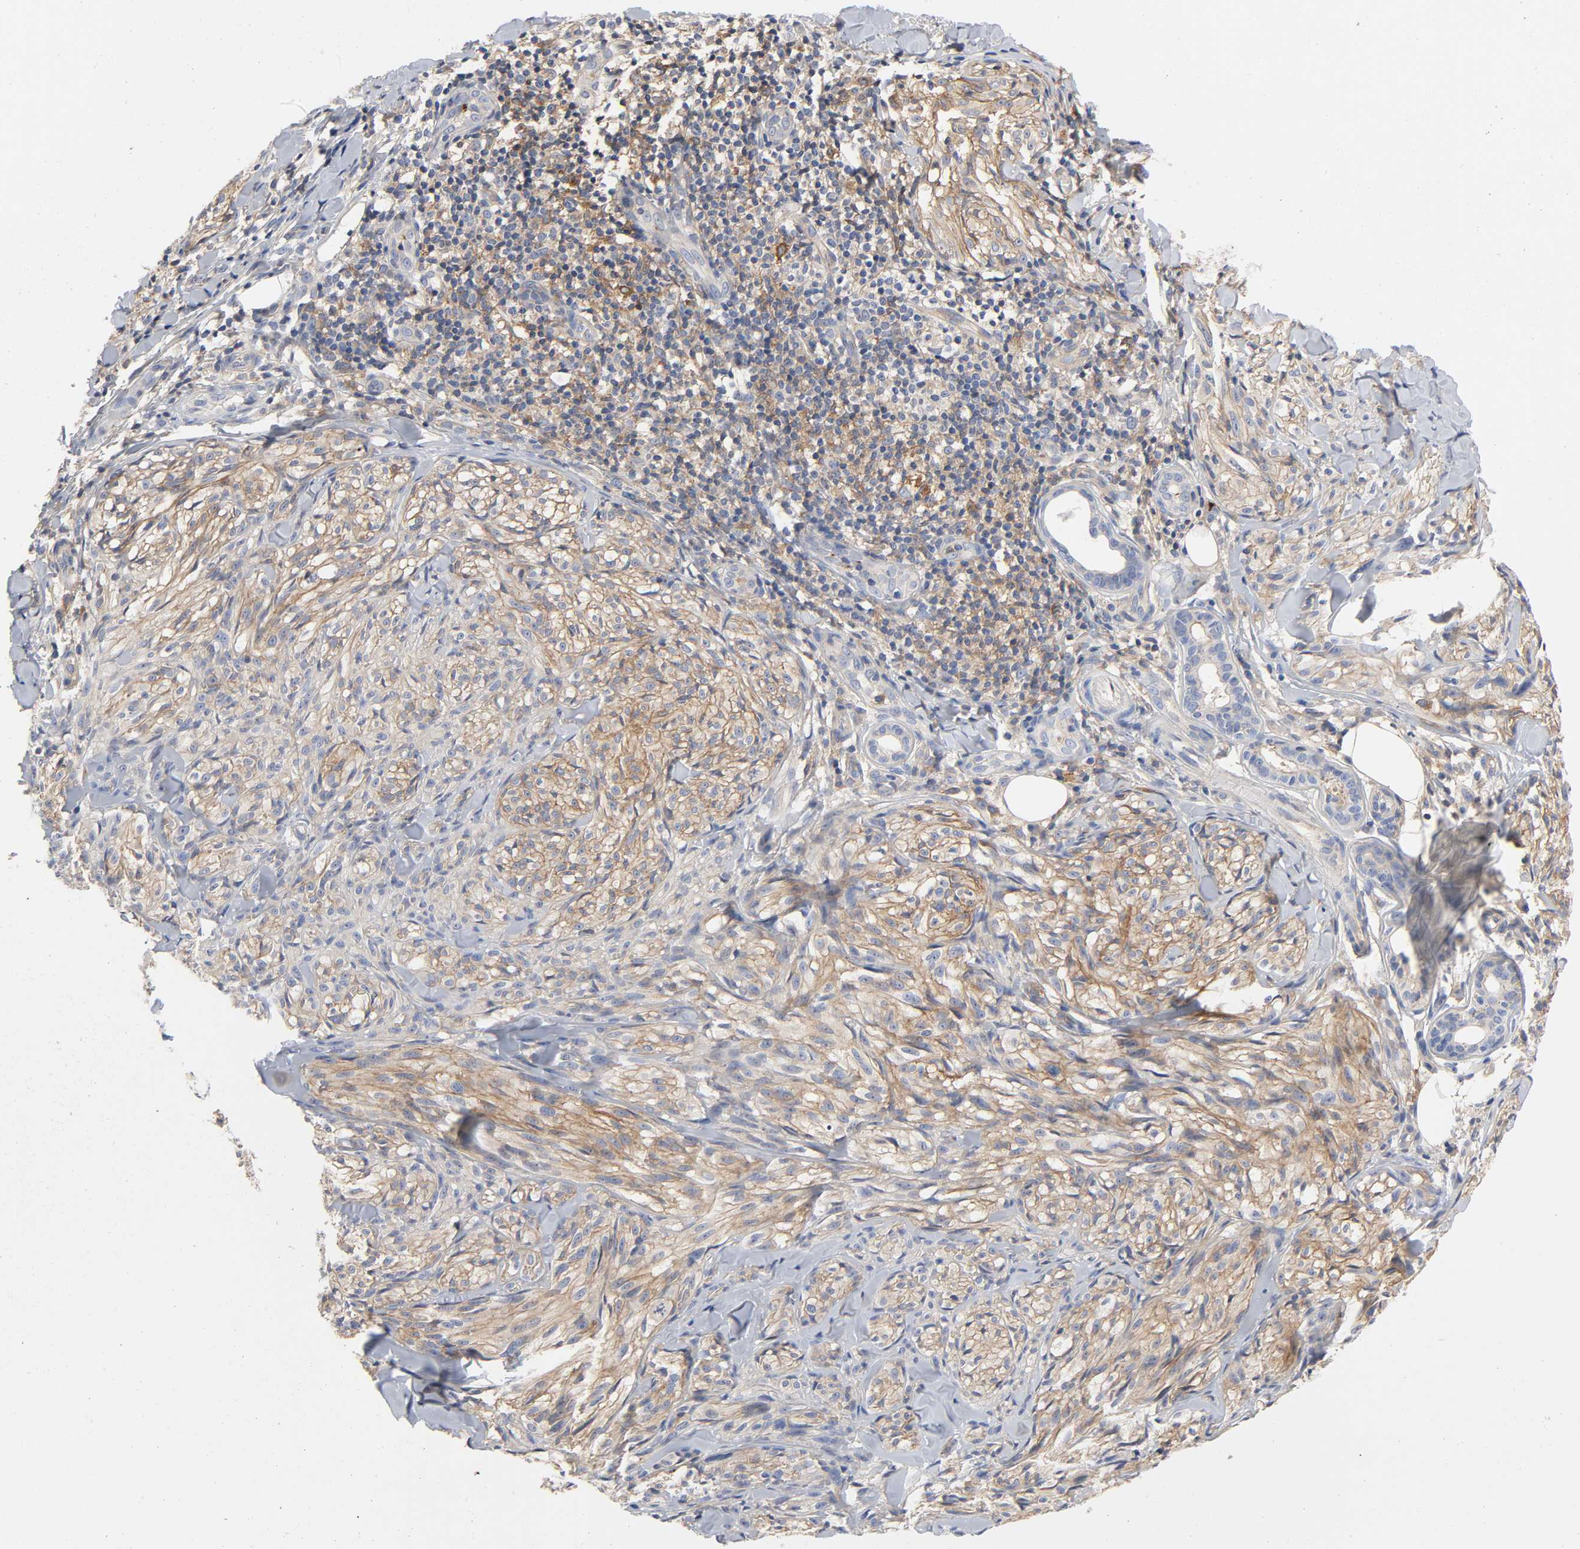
{"staining": {"intensity": "weak", "quantity": ">75%", "location": "cytoplasmic/membranous"}, "tissue": "melanoma", "cell_type": "Tumor cells", "image_type": "cancer", "snomed": [{"axis": "morphology", "description": "Malignant melanoma, Metastatic site"}, {"axis": "topography", "description": "Skin"}], "caption": "Brown immunohistochemical staining in human malignant melanoma (metastatic site) reveals weak cytoplasmic/membranous expression in approximately >75% of tumor cells.", "gene": "SRC", "patient": {"sex": "female", "age": 66}}